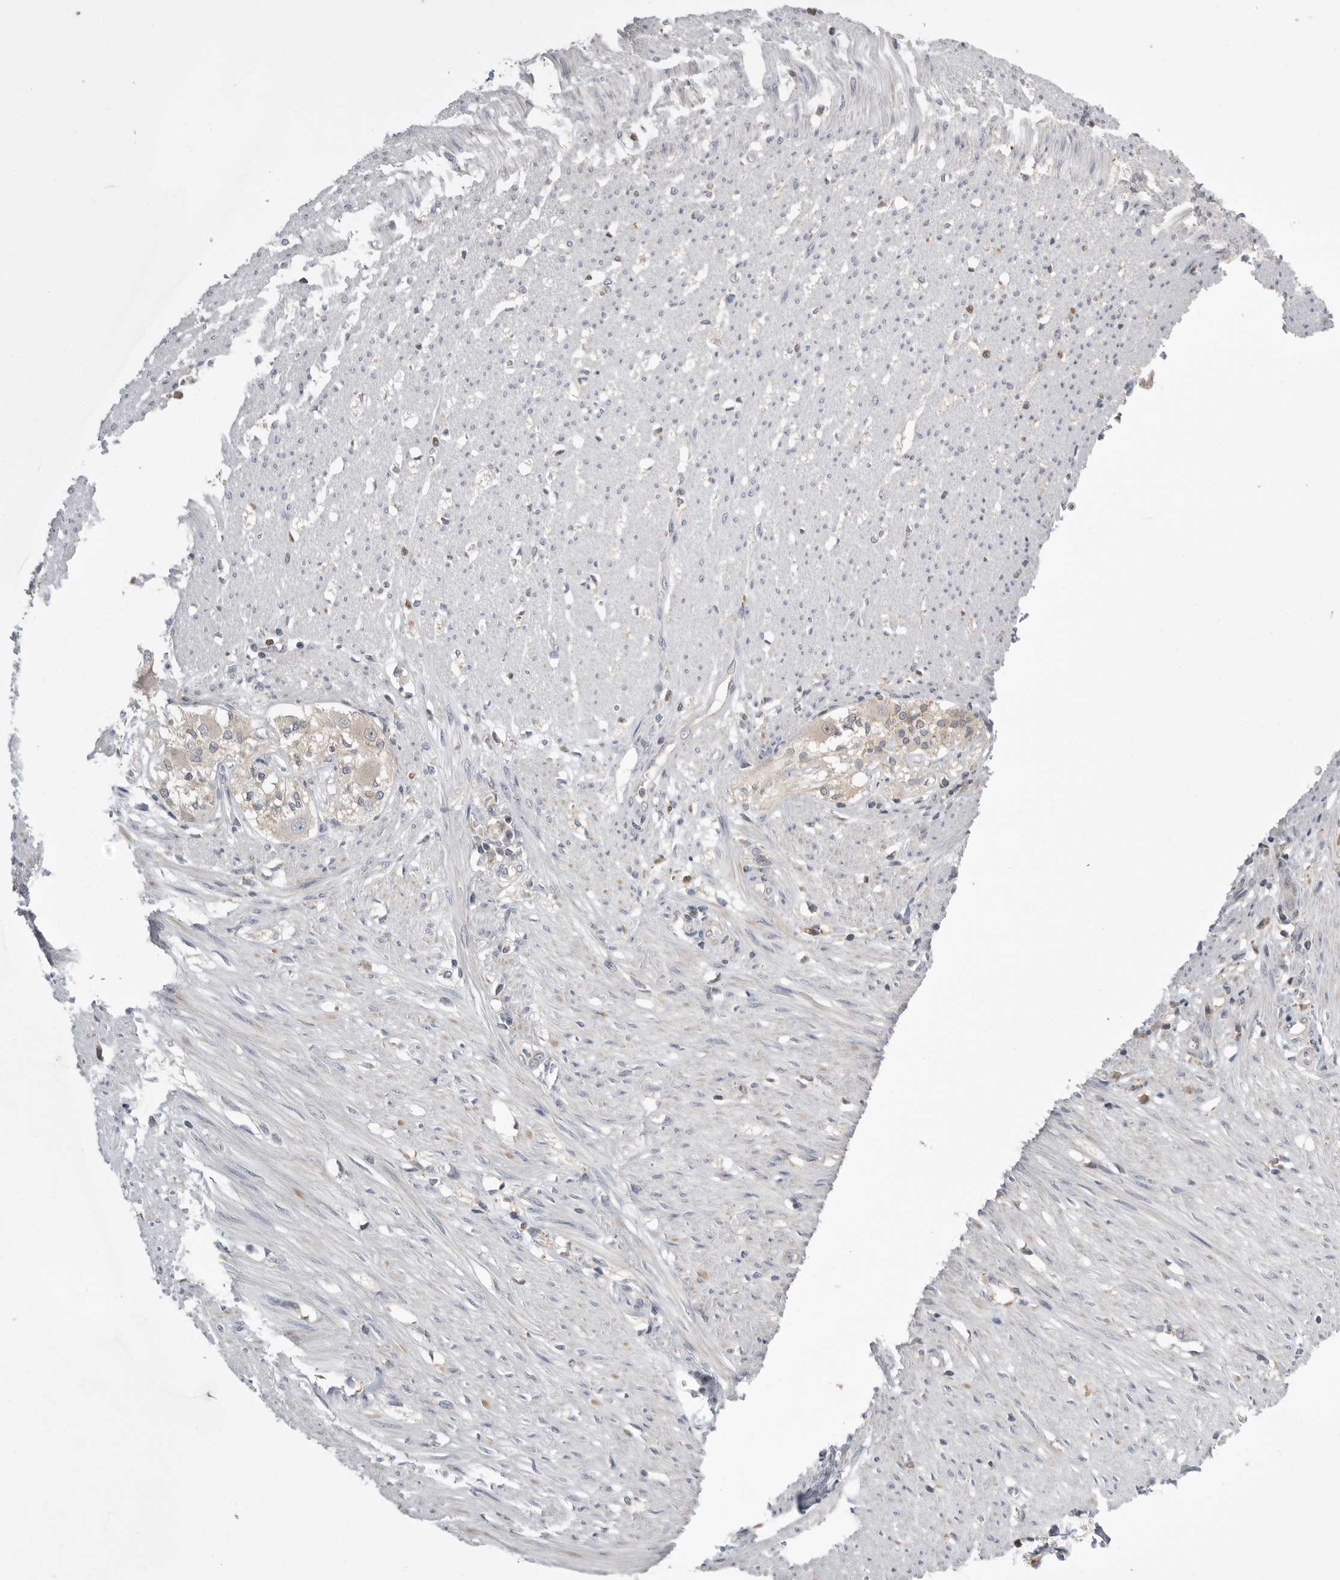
{"staining": {"intensity": "weak", "quantity": "25%-75%", "location": "cytoplasmic/membranous"}, "tissue": "smooth muscle", "cell_type": "Smooth muscle cells", "image_type": "normal", "snomed": [{"axis": "morphology", "description": "Normal tissue, NOS"}, {"axis": "morphology", "description": "Adenocarcinoma, NOS"}, {"axis": "topography", "description": "Colon"}, {"axis": "topography", "description": "Peripheral nerve tissue"}], "caption": "Immunohistochemical staining of unremarkable smooth muscle shows weak cytoplasmic/membranous protein staining in about 25%-75% of smooth muscle cells. (brown staining indicates protein expression, while blue staining denotes nuclei).", "gene": "KYAT3", "patient": {"sex": "male", "age": 14}}